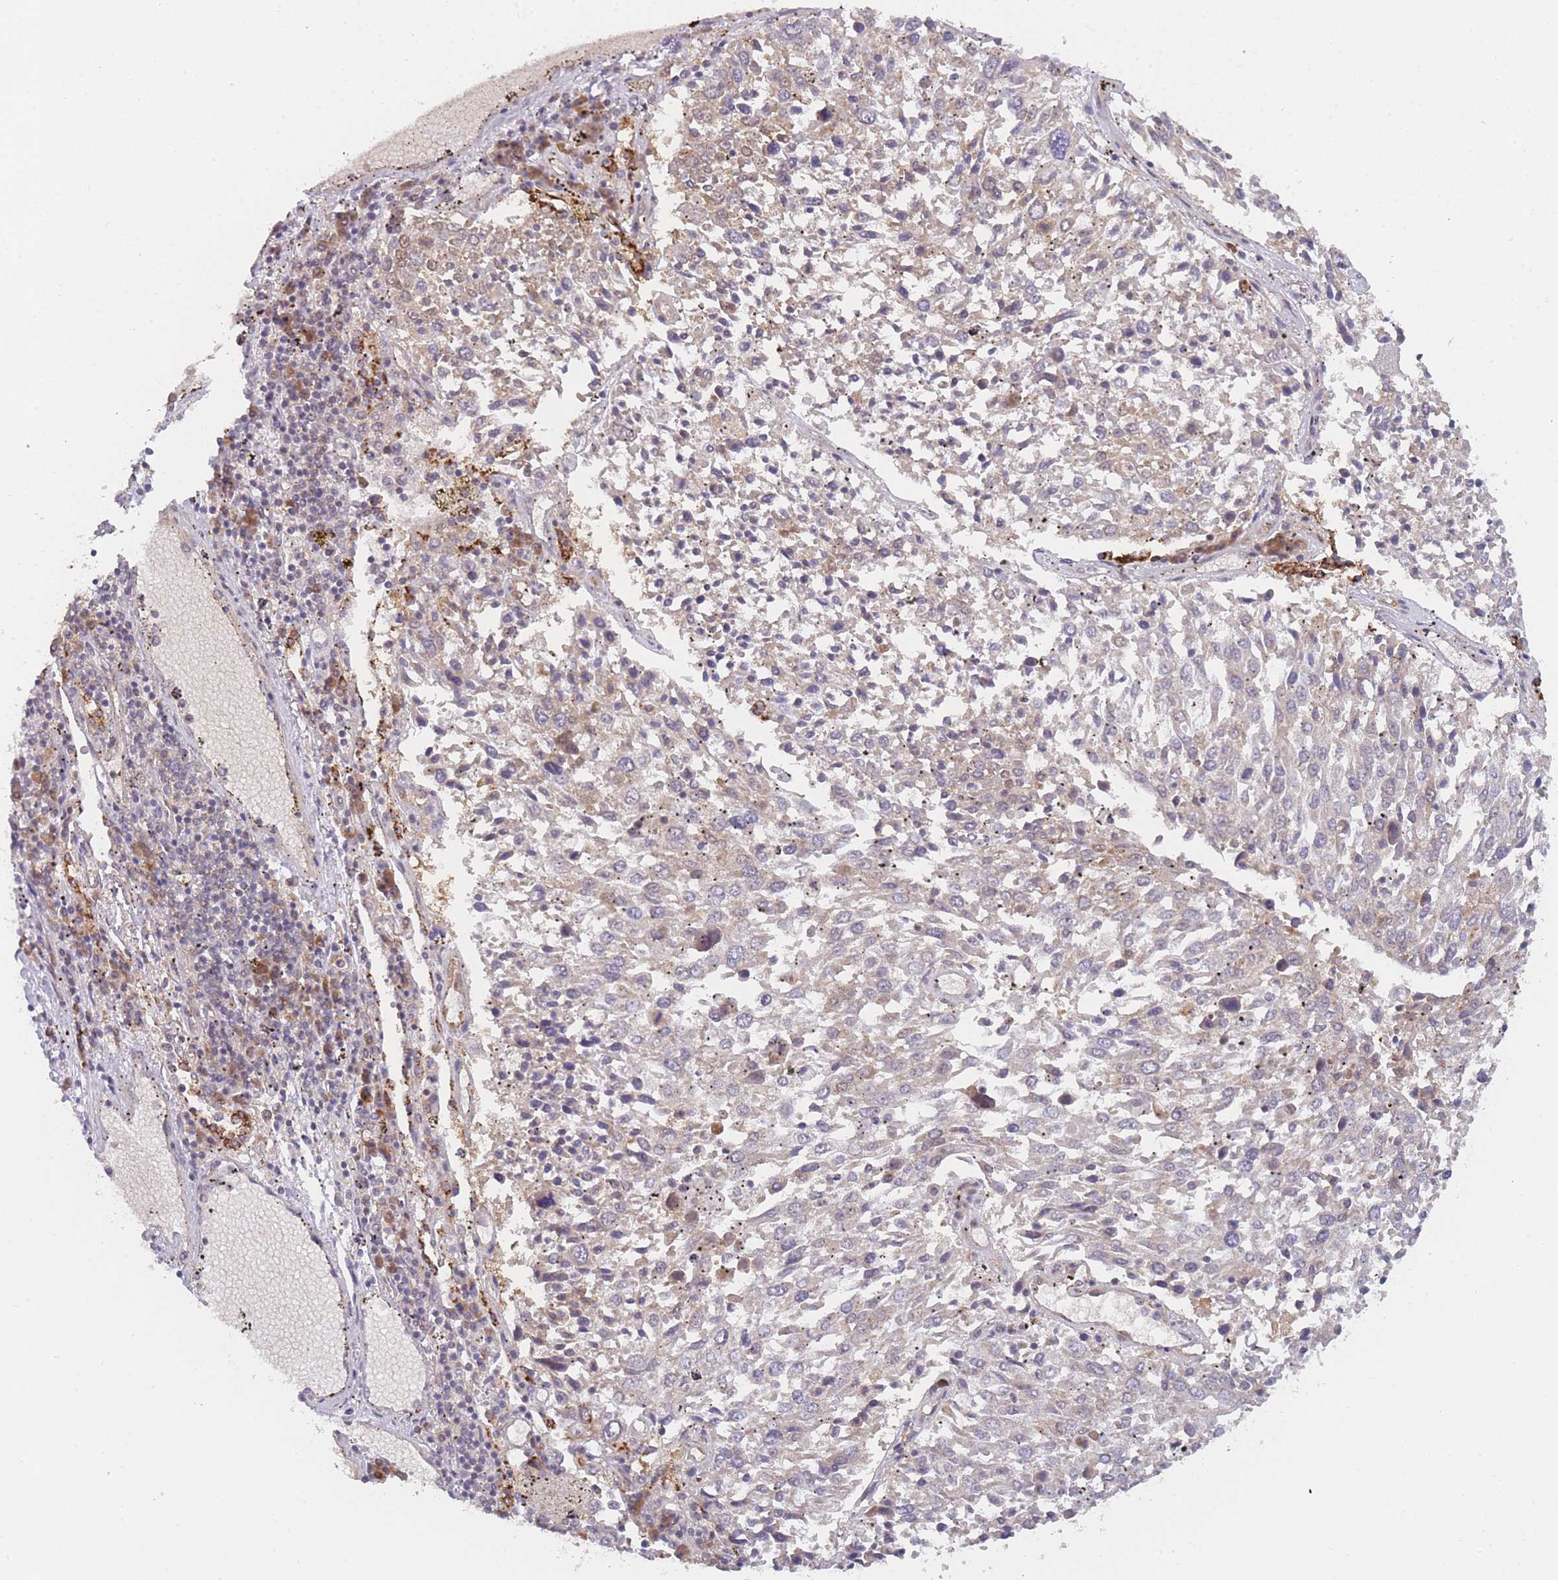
{"staining": {"intensity": "weak", "quantity": "25%-75%", "location": "cytoplasmic/membranous"}, "tissue": "lung cancer", "cell_type": "Tumor cells", "image_type": "cancer", "snomed": [{"axis": "morphology", "description": "Squamous cell carcinoma, NOS"}, {"axis": "topography", "description": "Lung"}], "caption": "Protein staining shows weak cytoplasmic/membranous positivity in about 25%-75% of tumor cells in squamous cell carcinoma (lung).", "gene": "MRI1", "patient": {"sex": "male", "age": 65}}